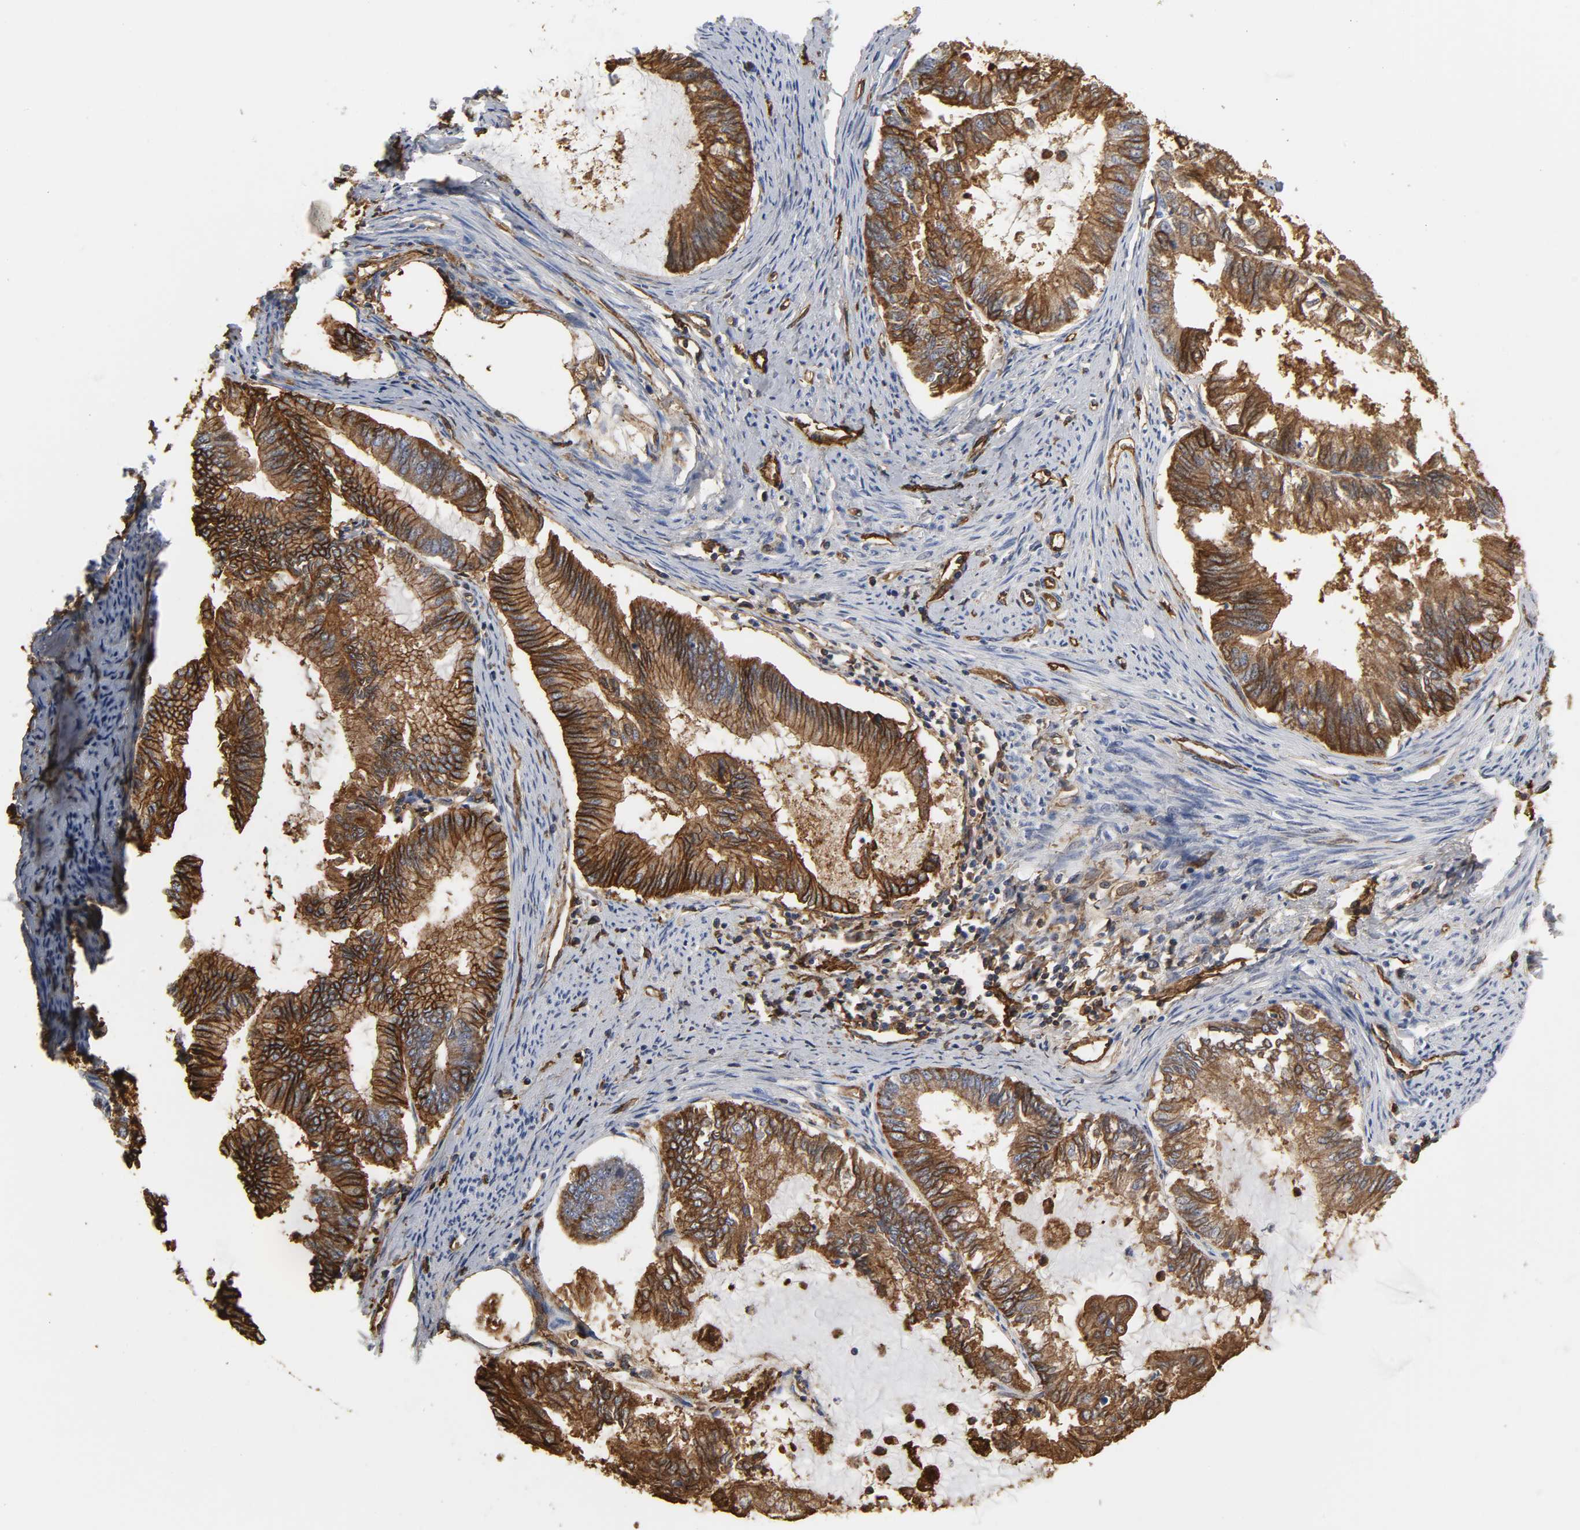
{"staining": {"intensity": "strong", "quantity": ">75%", "location": "cytoplasmic/membranous"}, "tissue": "endometrial cancer", "cell_type": "Tumor cells", "image_type": "cancer", "snomed": [{"axis": "morphology", "description": "Adenocarcinoma, NOS"}, {"axis": "topography", "description": "Endometrium"}], "caption": "Endometrial adenocarcinoma stained with a brown dye demonstrates strong cytoplasmic/membranous positive positivity in about >75% of tumor cells.", "gene": "ANXA2", "patient": {"sex": "female", "age": 86}}